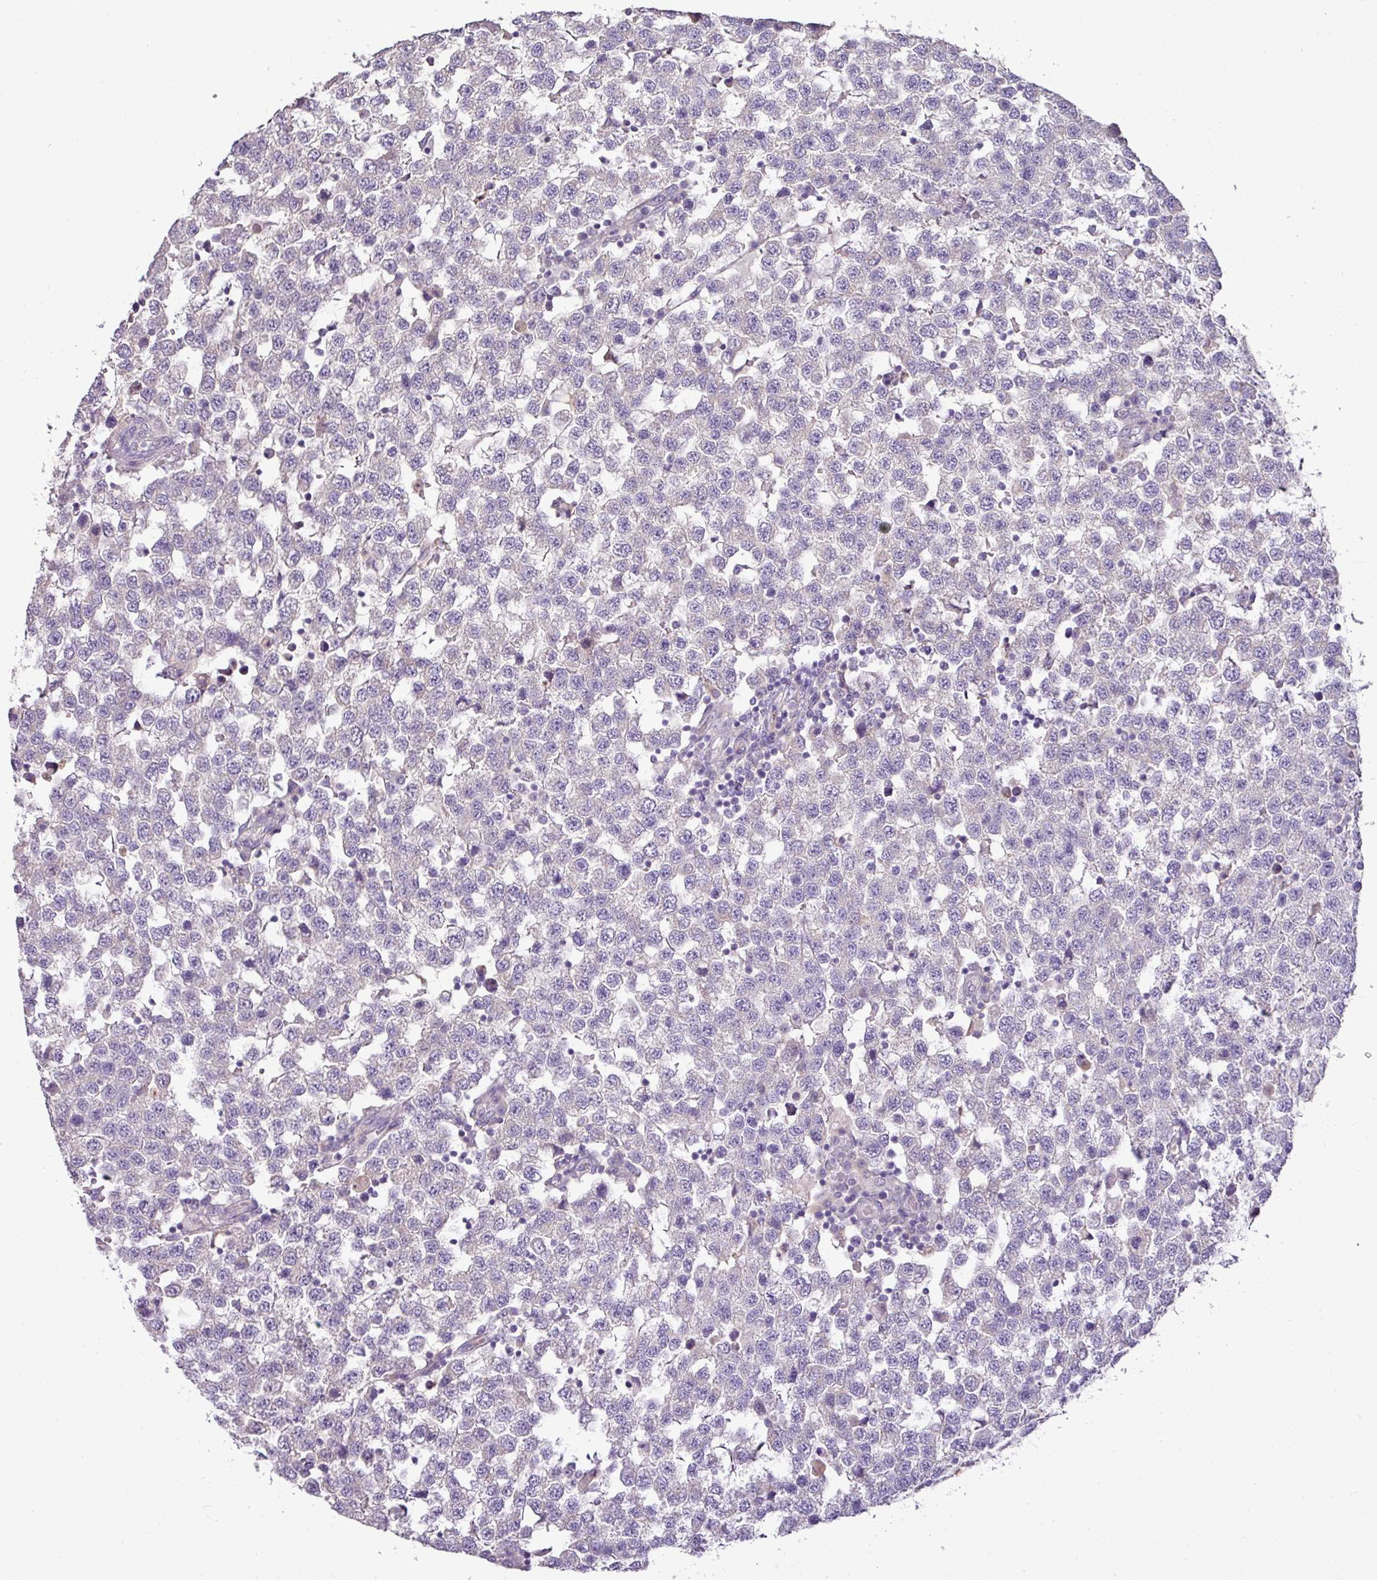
{"staining": {"intensity": "negative", "quantity": "none", "location": "none"}, "tissue": "testis cancer", "cell_type": "Tumor cells", "image_type": "cancer", "snomed": [{"axis": "morphology", "description": "Seminoma, NOS"}, {"axis": "topography", "description": "Testis"}], "caption": "Seminoma (testis) was stained to show a protein in brown. There is no significant staining in tumor cells.", "gene": "BRINP2", "patient": {"sex": "male", "age": 34}}